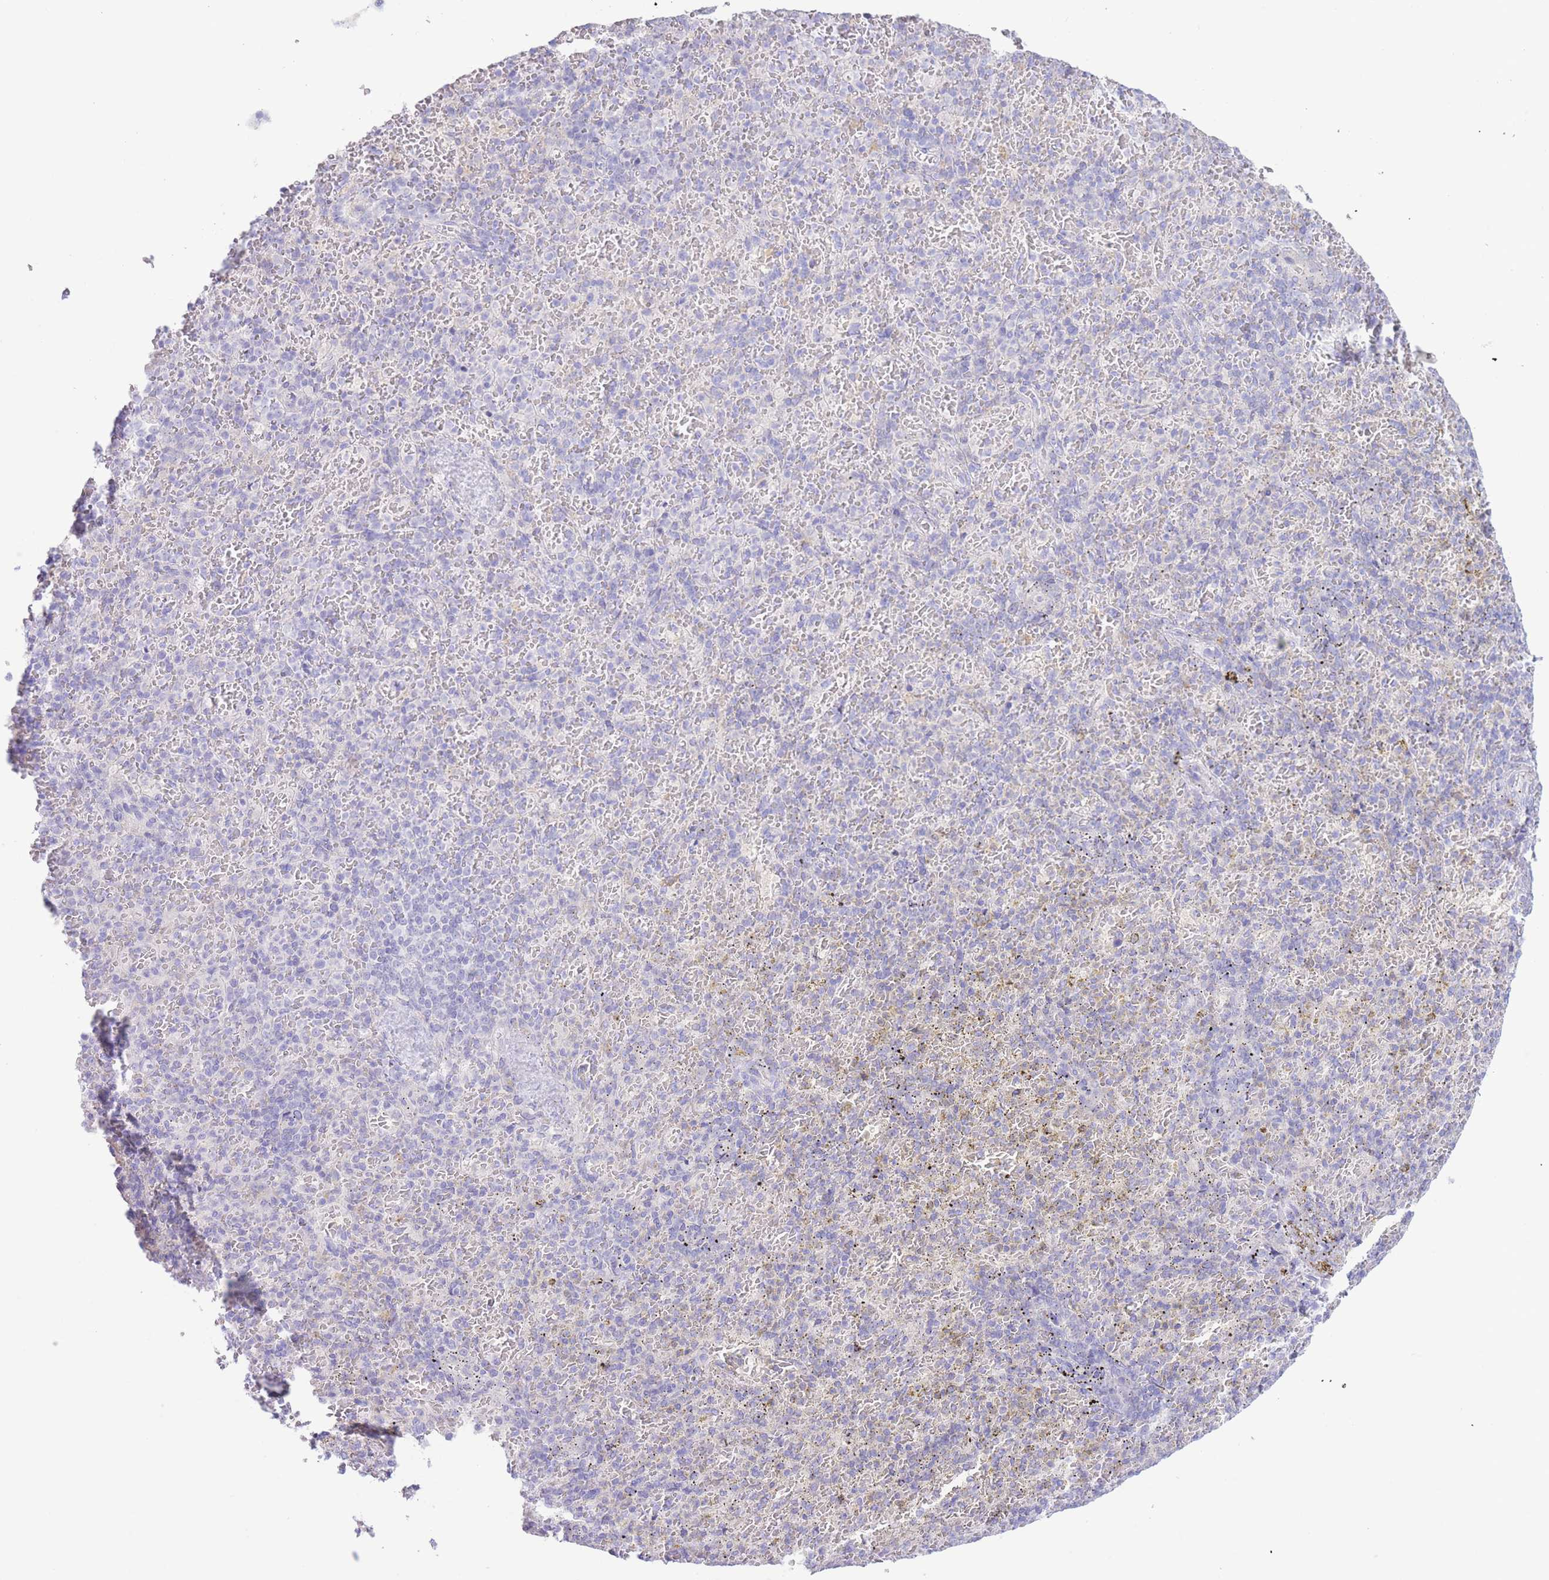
{"staining": {"intensity": "negative", "quantity": "none", "location": "none"}, "tissue": "spleen", "cell_type": "Cells in red pulp", "image_type": "normal", "snomed": [{"axis": "morphology", "description": "Normal tissue, NOS"}, {"axis": "topography", "description": "Spleen"}], "caption": "Immunohistochemical staining of normal human spleen reveals no significant staining in cells in red pulp.", "gene": "FAH", "patient": {"sex": "female", "age": 74}}